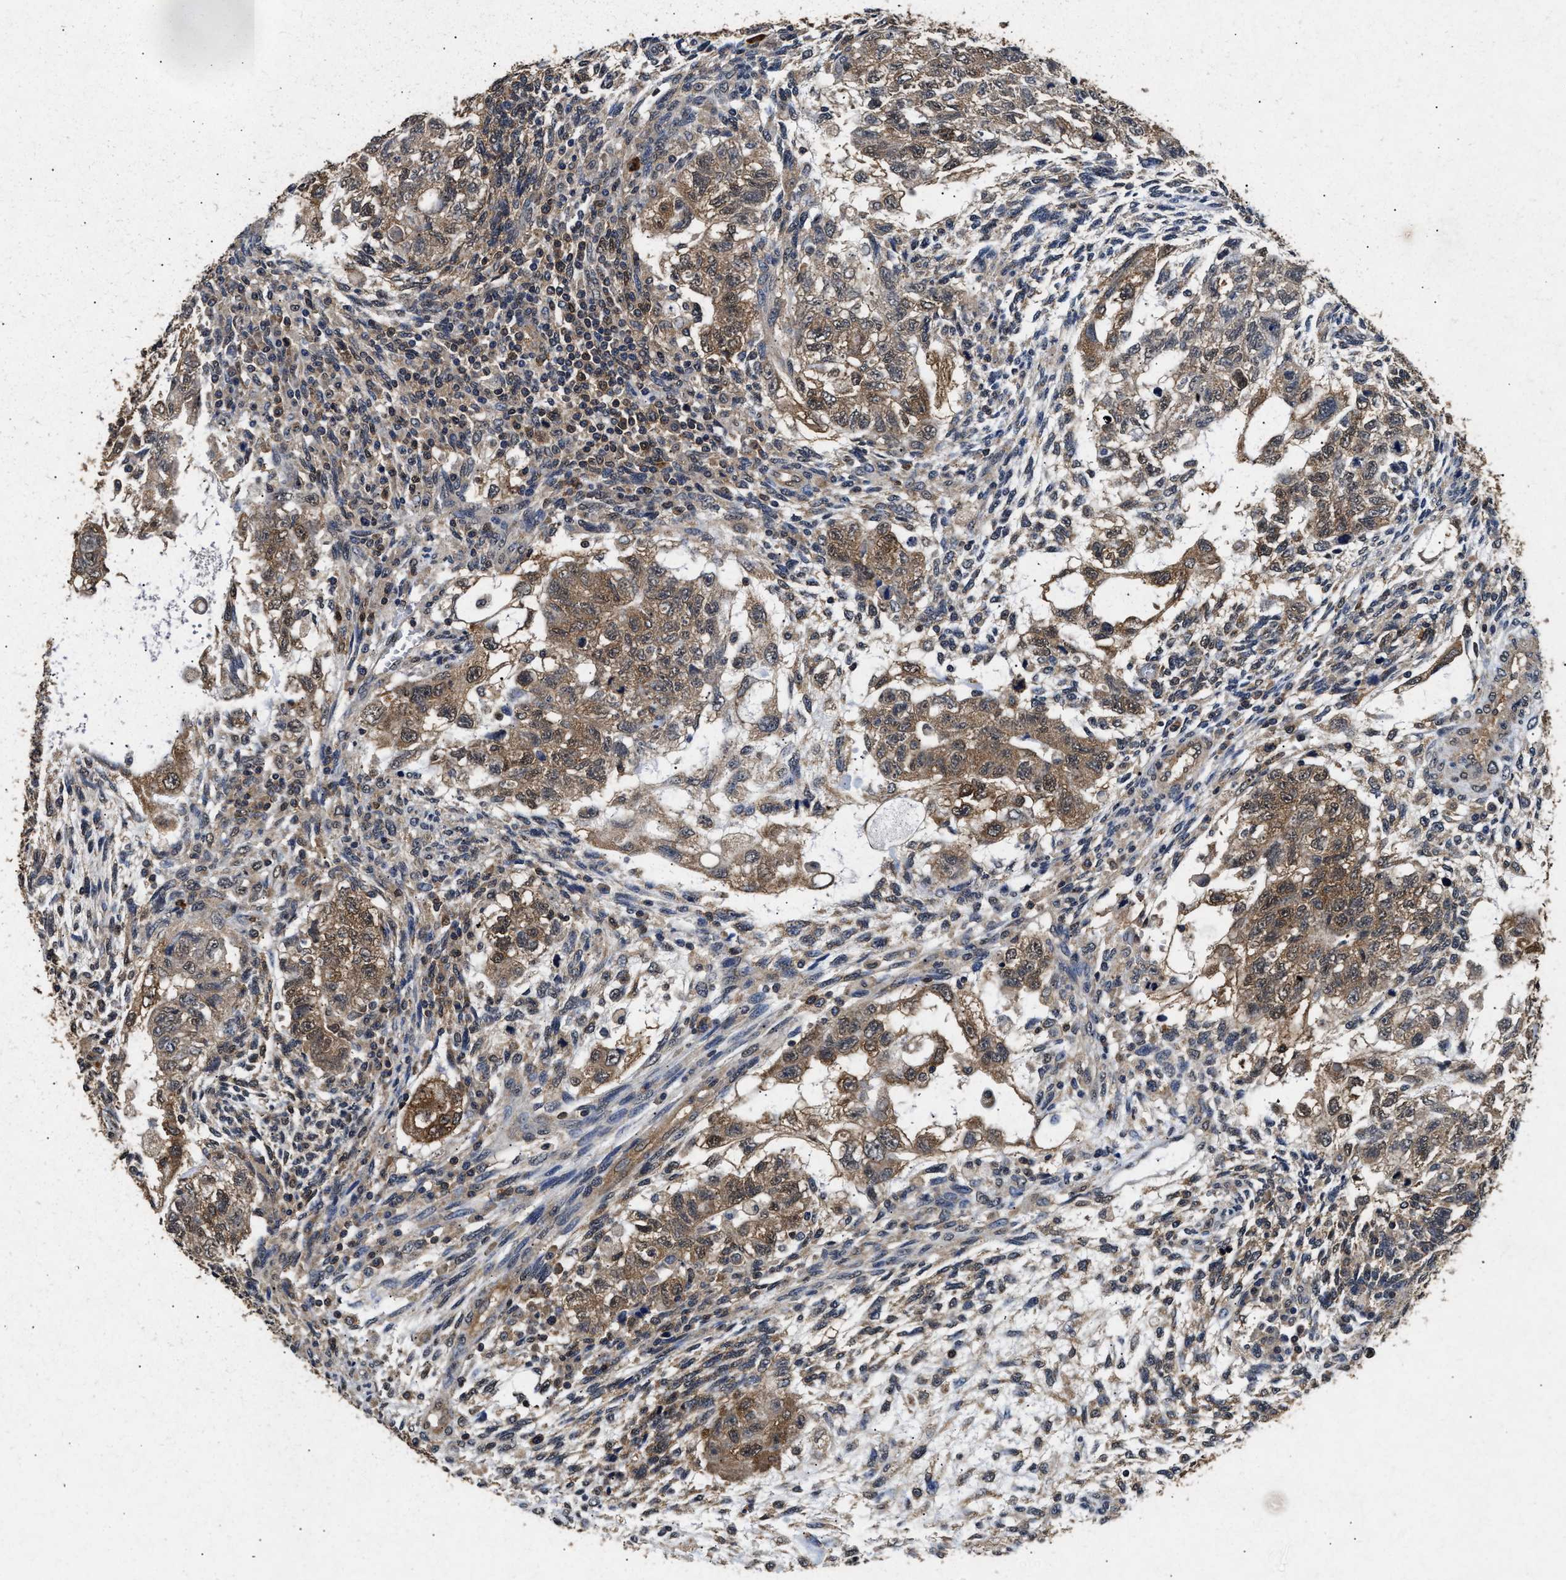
{"staining": {"intensity": "moderate", "quantity": ">75%", "location": "cytoplasmic/membranous"}, "tissue": "testis cancer", "cell_type": "Tumor cells", "image_type": "cancer", "snomed": [{"axis": "morphology", "description": "Normal tissue, NOS"}, {"axis": "morphology", "description": "Carcinoma, Embryonal, NOS"}, {"axis": "topography", "description": "Testis"}], "caption": "Moderate cytoplasmic/membranous protein positivity is identified in approximately >75% of tumor cells in testis cancer (embryonal carcinoma).", "gene": "ACAT2", "patient": {"sex": "male", "age": 36}}